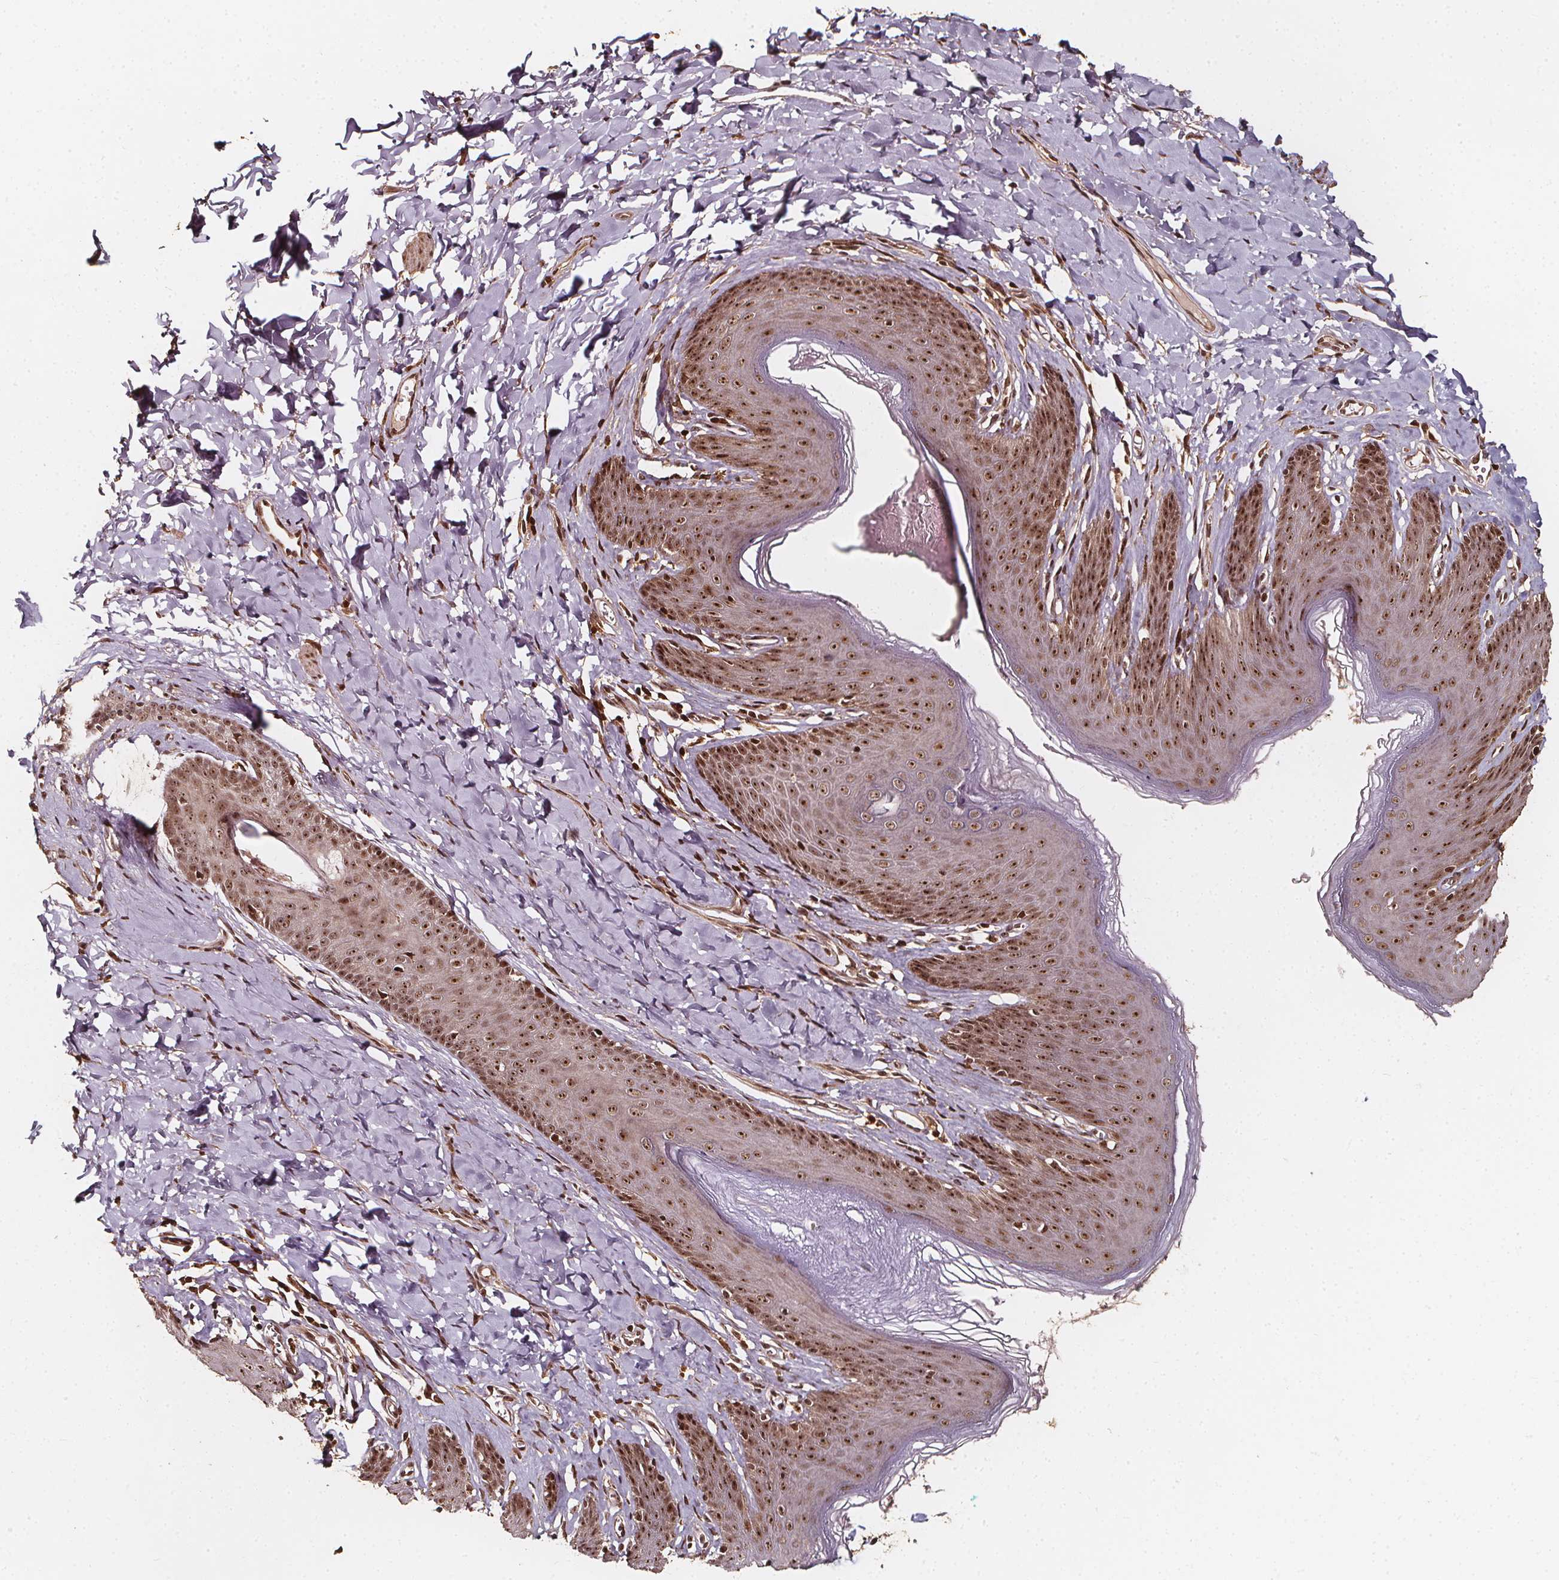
{"staining": {"intensity": "strong", "quantity": ">75%", "location": "nuclear"}, "tissue": "skin", "cell_type": "Epidermal cells", "image_type": "normal", "snomed": [{"axis": "morphology", "description": "Normal tissue, NOS"}, {"axis": "topography", "description": "Vulva"}, {"axis": "topography", "description": "Peripheral nerve tissue"}], "caption": "Protein staining of normal skin shows strong nuclear staining in about >75% of epidermal cells.", "gene": "EXOSC9", "patient": {"sex": "female", "age": 66}}